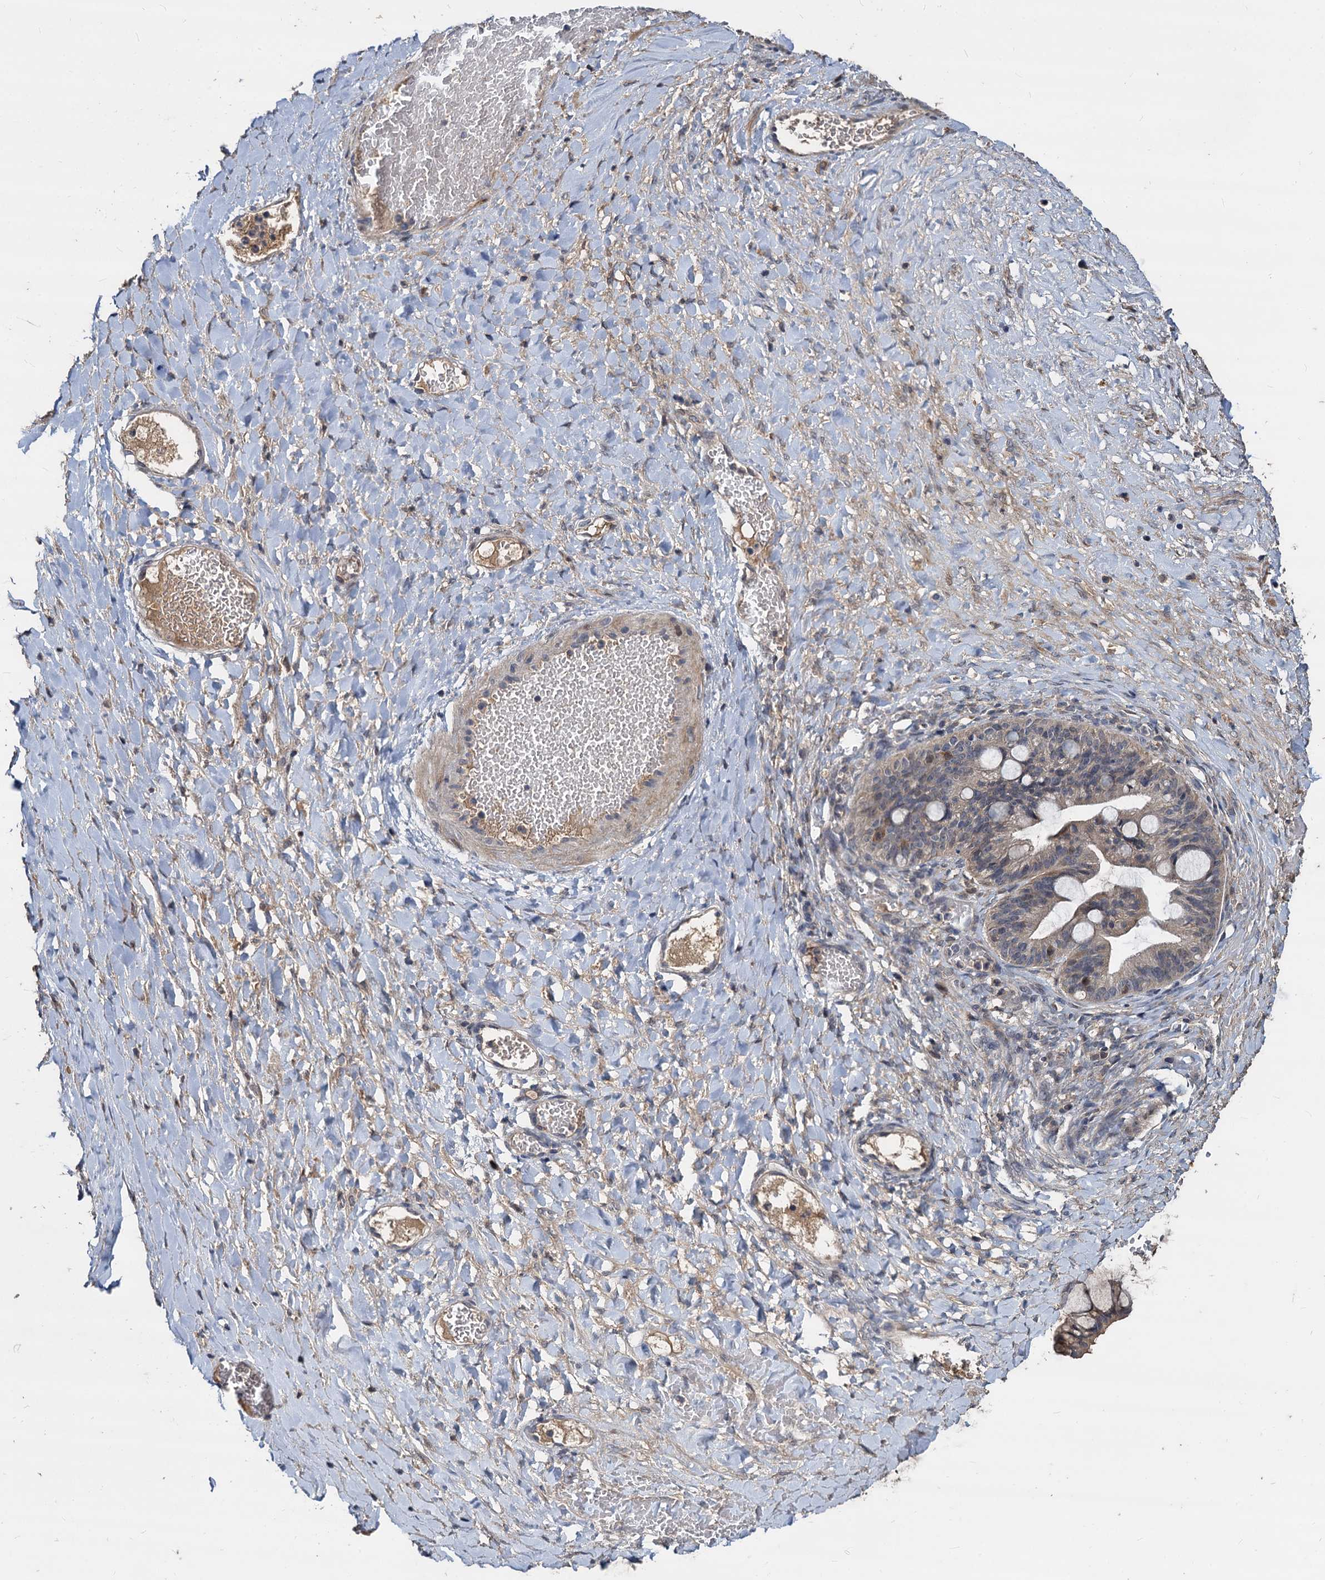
{"staining": {"intensity": "negative", "quantity": "none", "location": "none"}, "tissue": "ovarian cancer", "cell_type": "Tumor cells", "image_type": "cancer", "snomed": [{"axis": "morphology", "description": "Cystadenocarcinoma, mucinous, NOS"}, {"axis": "topography", "description": "Ovary"}], "caption": "Micrograph shows no significant protein staining in tumor cells of ovarian cancer (mucinous cystadenocarcinoma).", "gene": "CCDC184", "patient": {"sex": "female", "age": 73}}